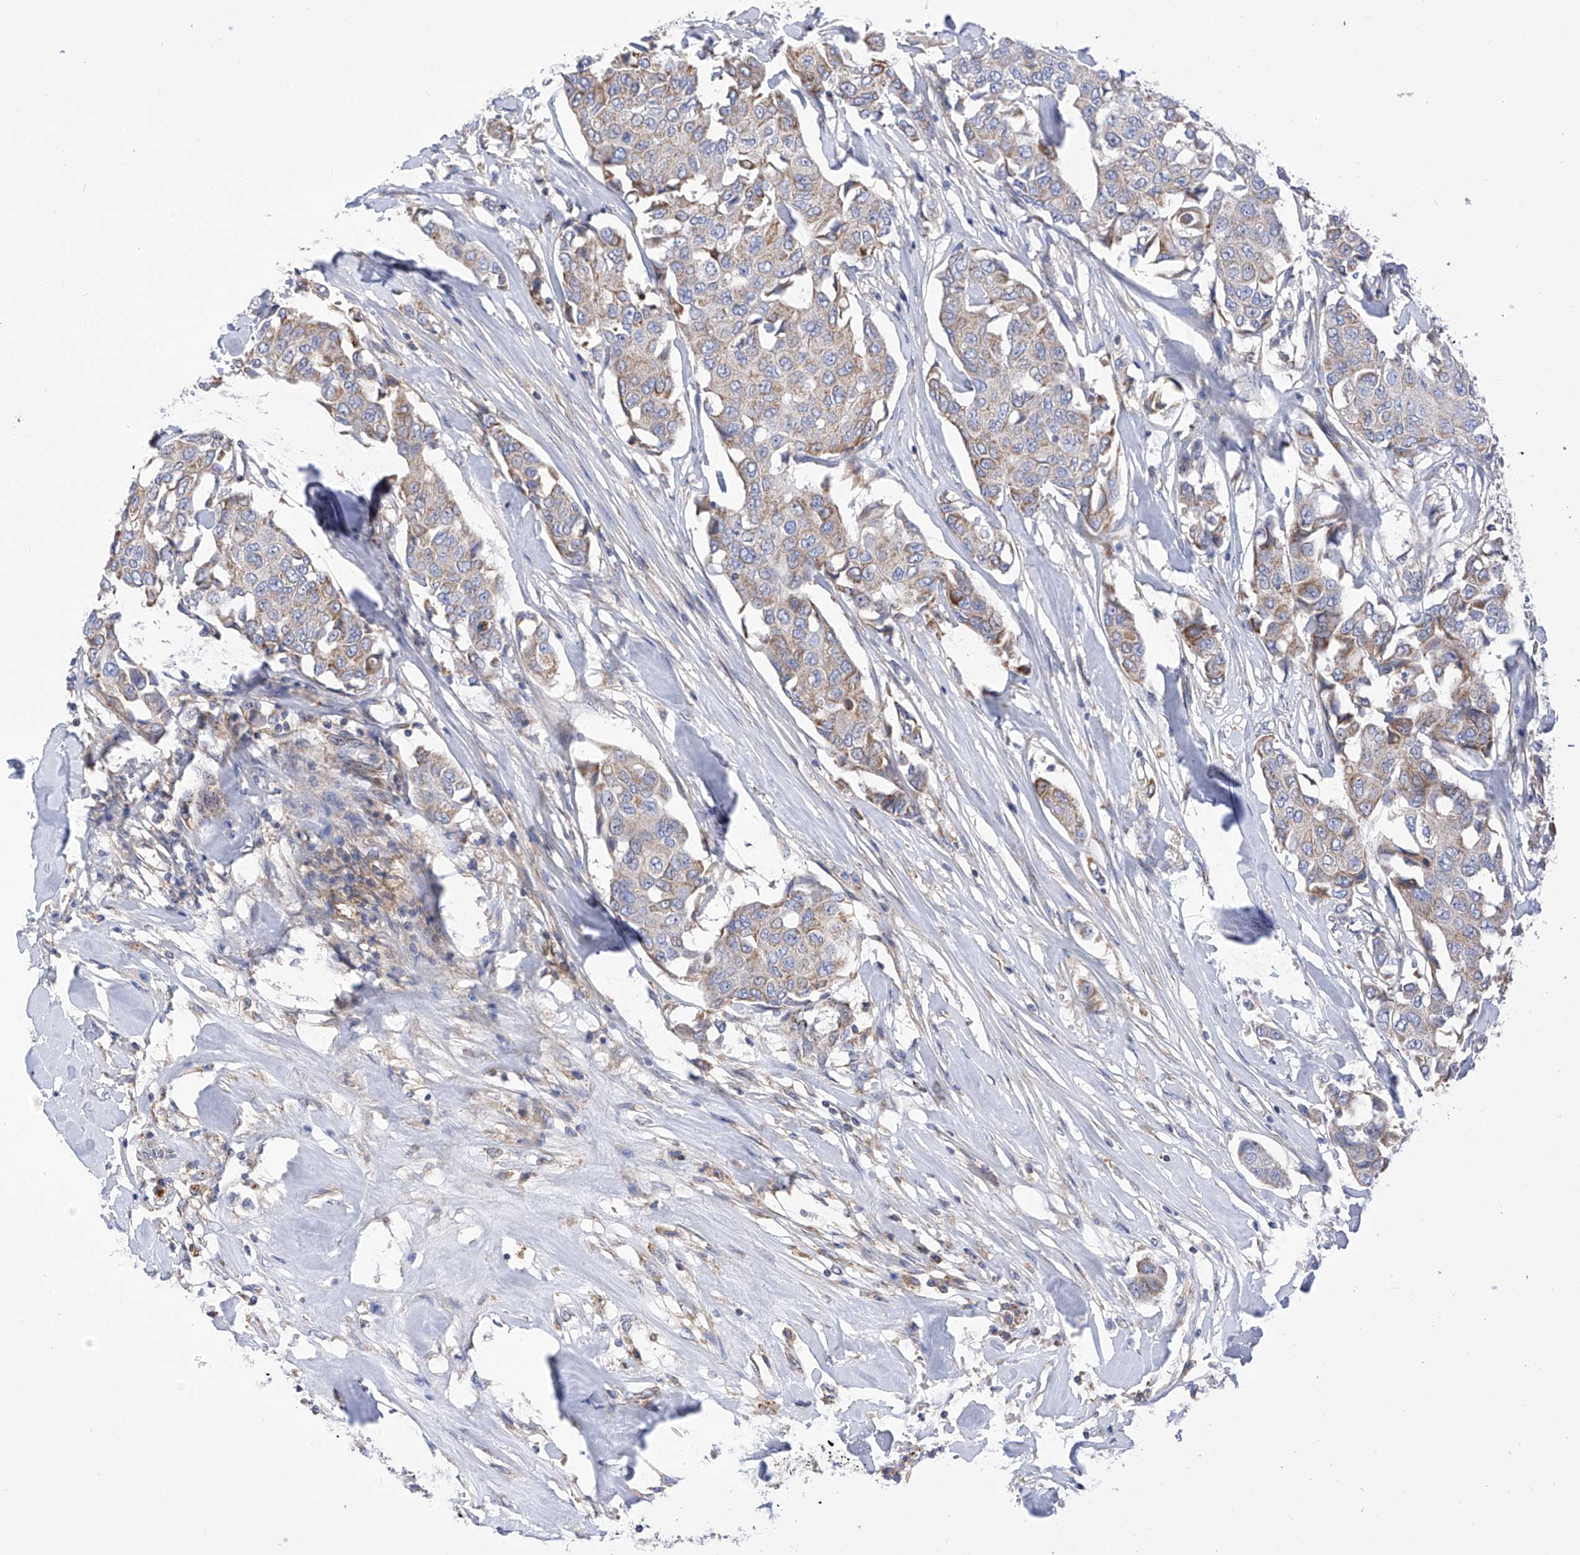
{"staining": {"intensity": "weak", "quantity": "25%-75%", "location": "cytoplasmic/membranous"}, "tissue": "breast cancer", "cell_type": "Tumor cells", "image_type": "cancer", "snomed": [{"axis": "morphology", "description": "Duct carcinoma"}, {"axis": "topography", "description": "Breast"}], "caption": "Breast cancer (intraductal carcinoma) stained for a protein (brown) exhibits weak cytoplasmic/membranous positive positivity in approximately 25%-75% of tumor cells.", "gene": "P2RX7", "patient": {"sex": "female", "age": 80}}